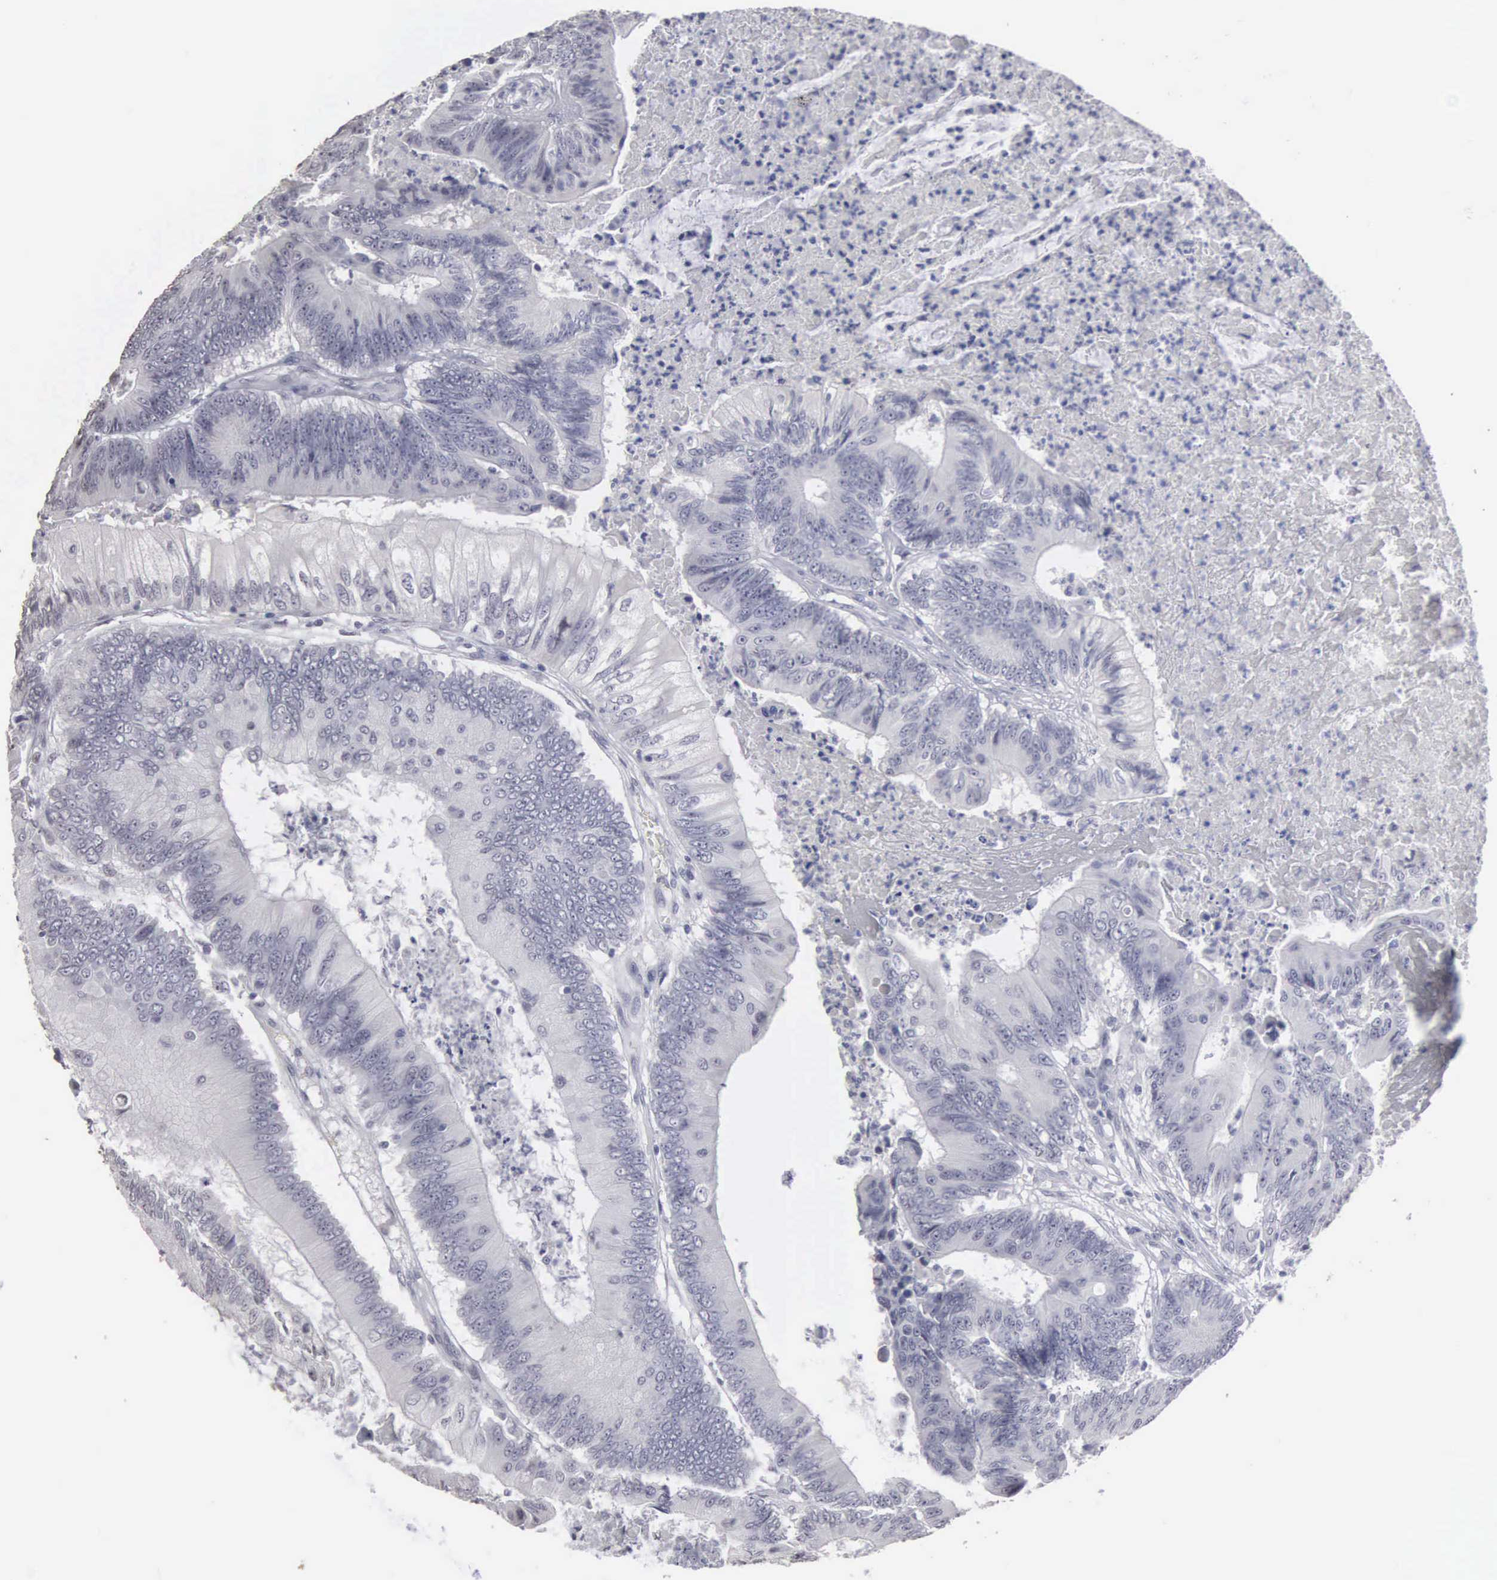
{"staining": {"intensity": "negative", "quantity": "none", "location": "none"}, "tissue": "colorectal cancer", "cell_type": "Tumor cells", "image_type": "cancer", "snomed": [{"axis": "morphology", "description": "Adenocarcinoma, NOS"}, {"axis": "topography", "description": "Colon"}], "caption": "Immunohistochemistry (IHC) of human colorectal cancer displays no positivity in tumor cells.", "gene": "UPB1", "patient": {"sex": "male", "age": 65}}